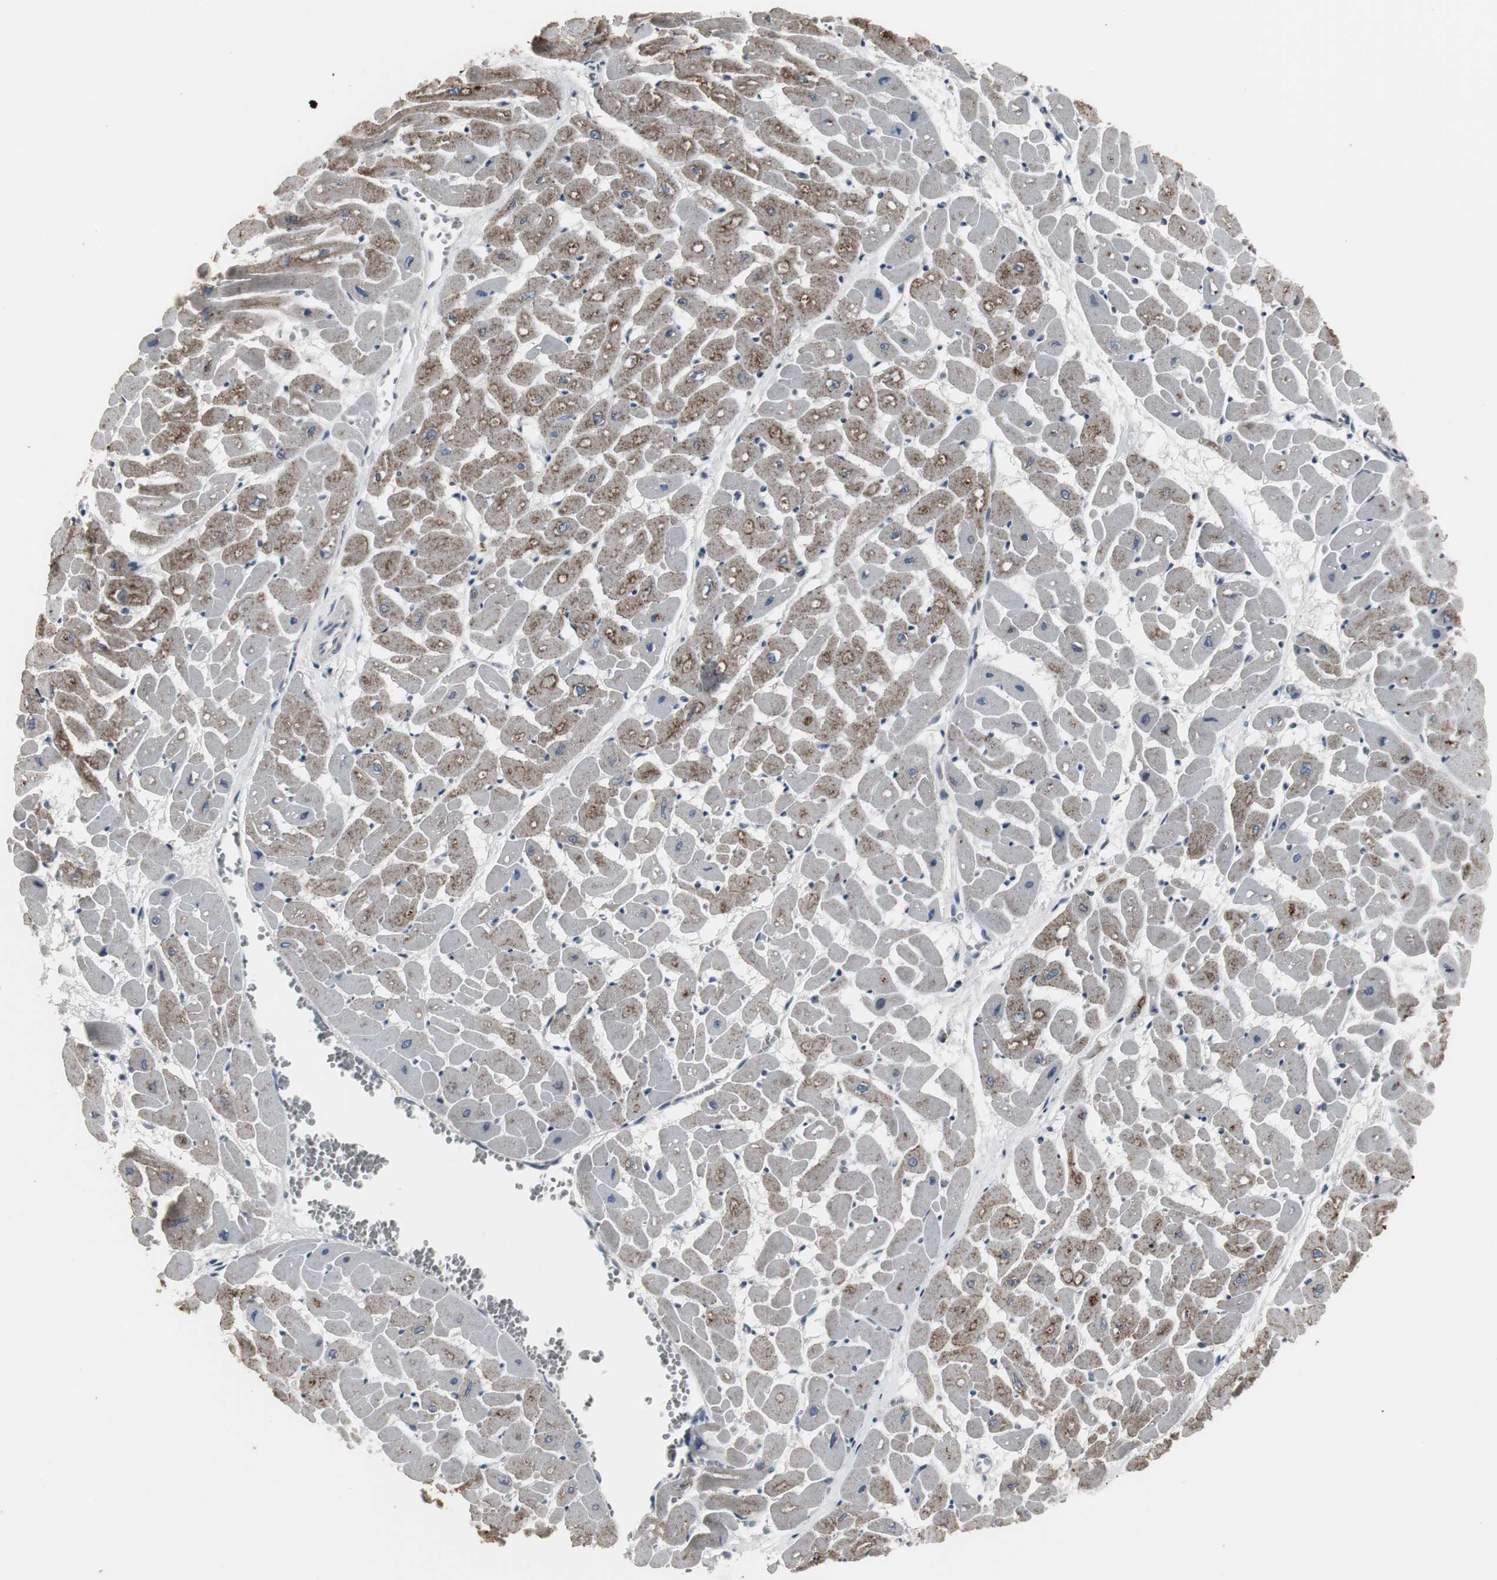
{"staining": {"intensity": "moderate", "quantity": ">75%", "location": "cytoplasmic/membranous"}, "tissue": "heart muscle", "cell_type": "Cardiomyocytes", "image_type": "normal", "snomed": [{"axis": "morphology", "description": "Normal tissue, NOS"}, {"axis": "topography", "description": "Heart"}], "caption": "The image shows immunohistochemical staining of benign heart muscle. There is moderate cytoplasmic/membranous positivity is identified in about >75% of cardiomyocytes.", "gene": "ACAA1", "patient": {"sex": "male", "age": 45}}